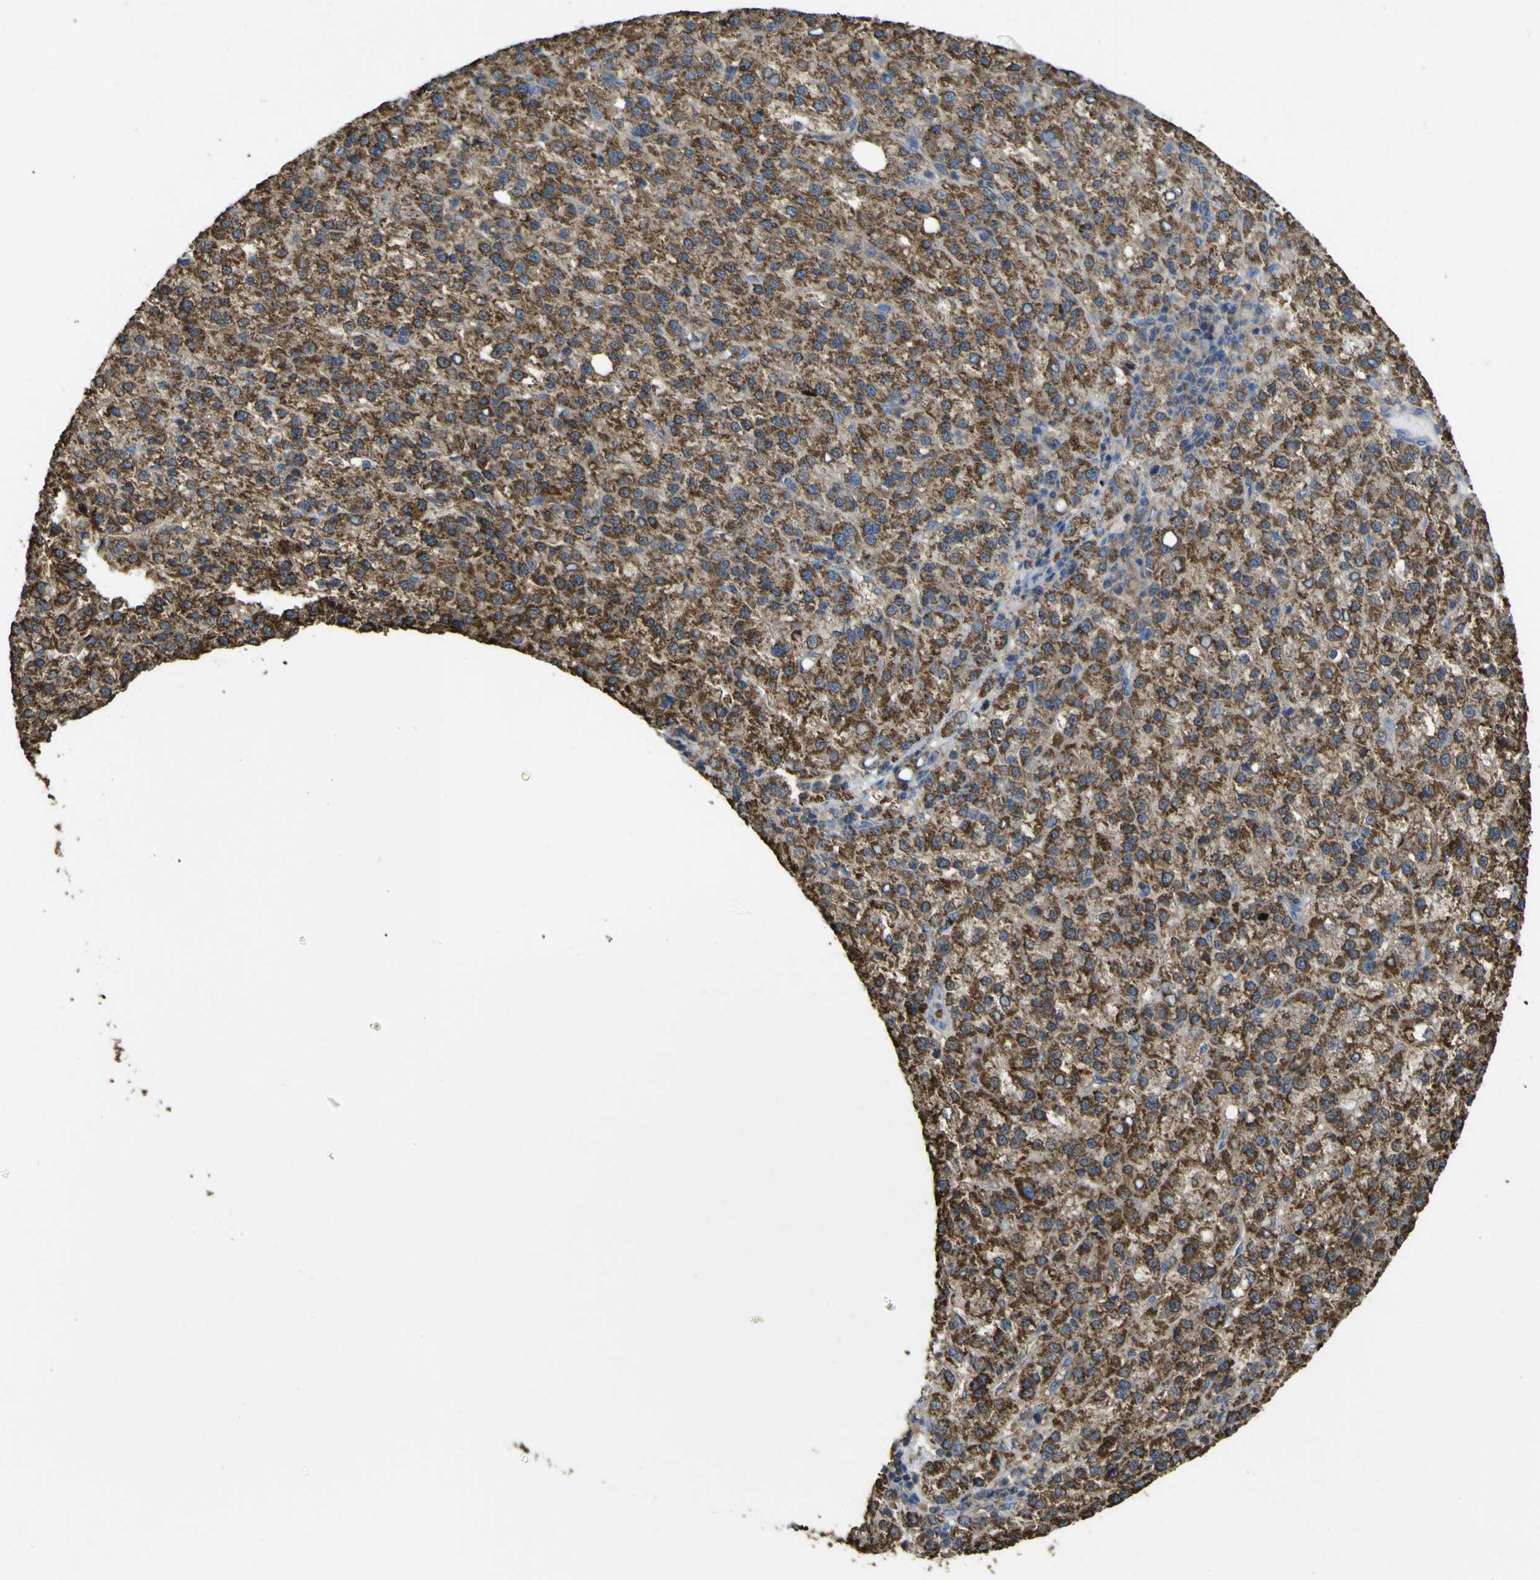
{"staining": {"intensity": "strong", "quantity": ">75%", "location": "cytoplasmic/membranous"}, "tissue": "liver cancer", "cell_type": "Tumor cells", "image_type": "cancer", "snomed": [{"axis": "morphology", "description": "Carcinoma, Hepatocellular, NOS"}, {"axis": "topography", "description": "Liver"}], "caption": "A high amount of strong cytoplasmic/membranous positivity is seen in approximately >75% of tumor cells in hepatocellular carcinoma (liver) tissue.", "gene": "ACSL3", "patient": {"sex": "female", "age": 58}}